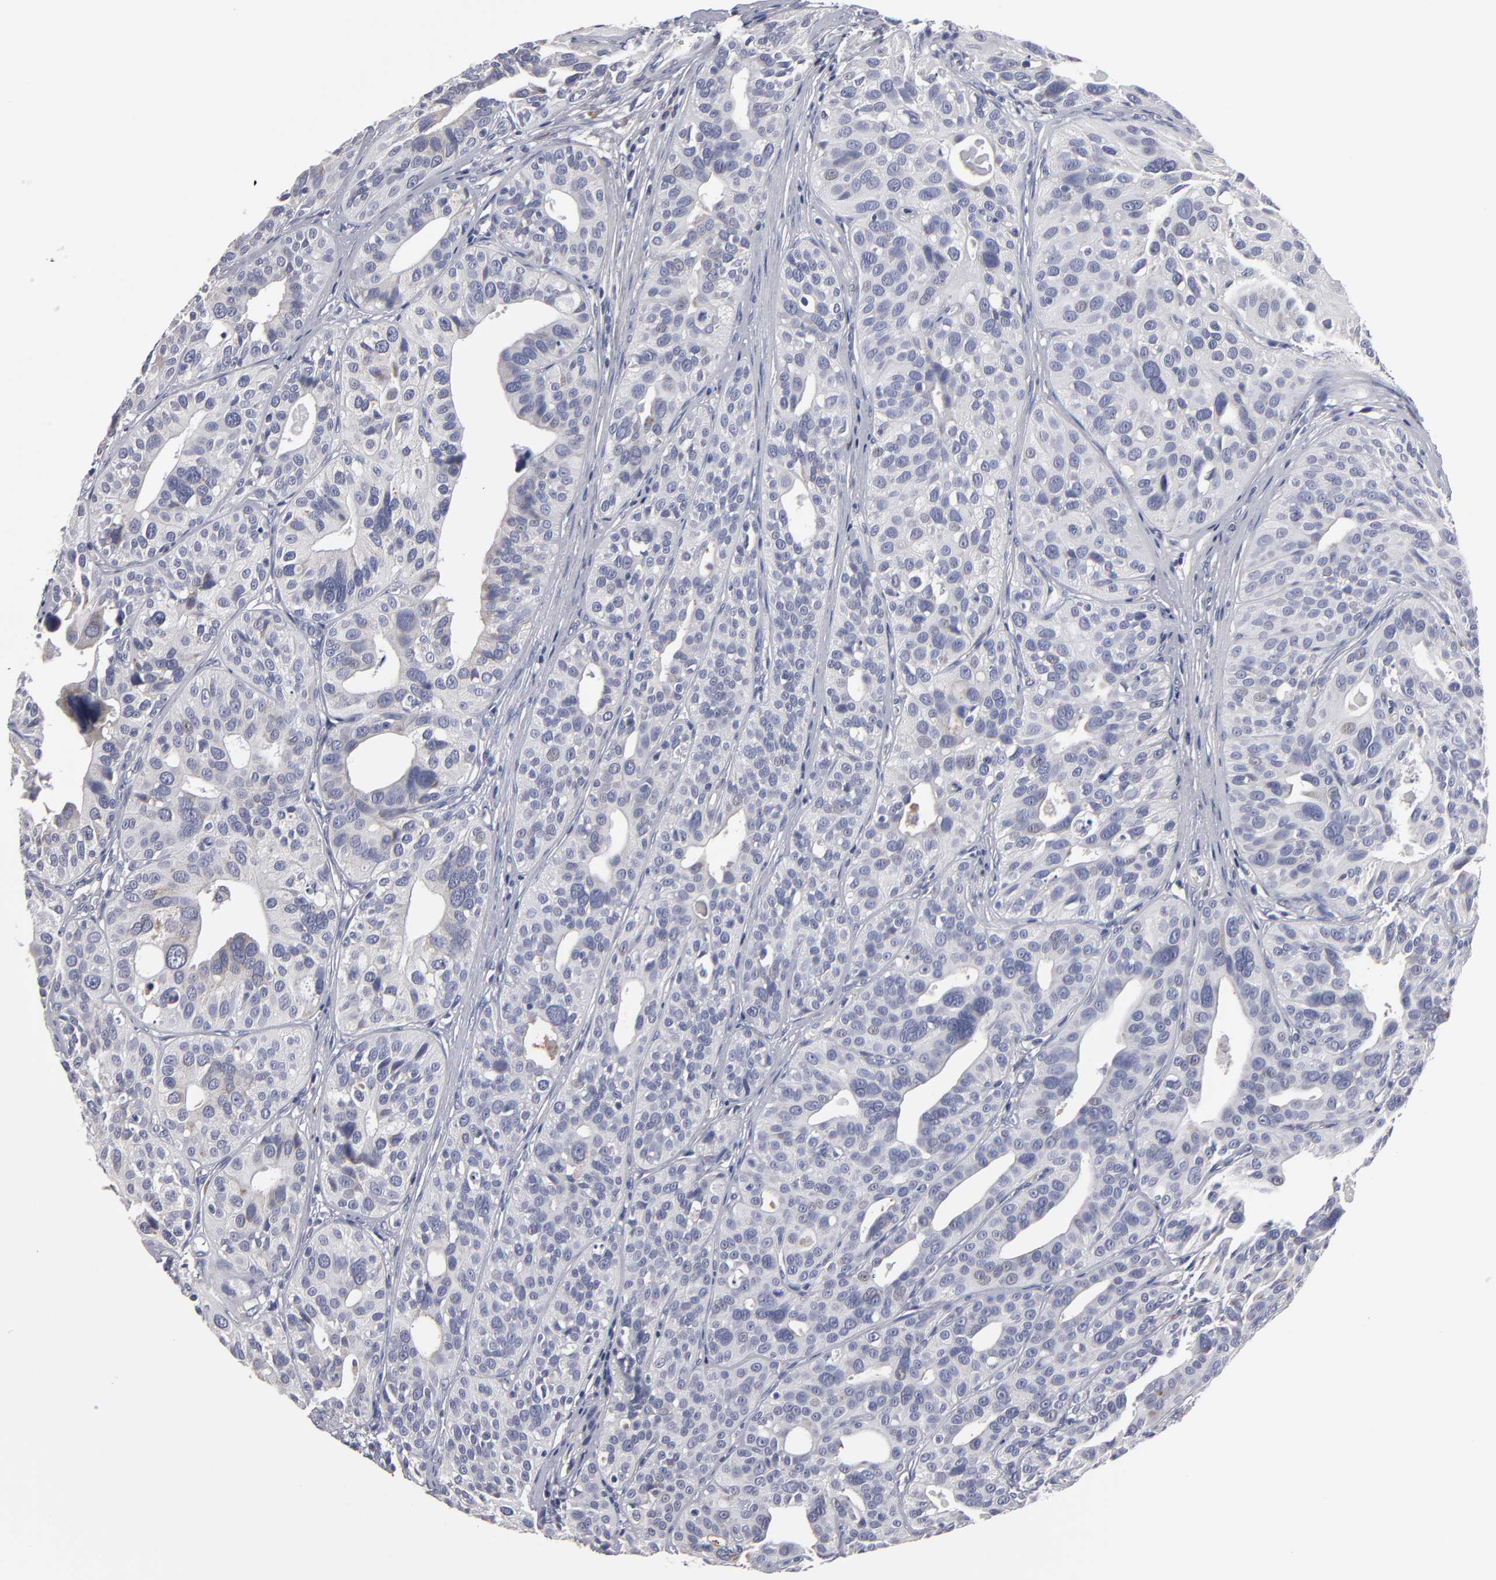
{"staining": {"intensity": "weak", "quantity": "<25%", "location": "cytoplasmic/membranous,nuclear"}, "tissue": "urothelial cancer", "cell_type": "Tumor cells", "image_type": "cancer", "snomed": [{"axis": "morphology", "description": "Urothelial carcinoma, High grade"}, {"axis": "topography", "description": "Urinary bladder"}], "caption": "Tumor cells show no significant expression in urothelial cancer.", "gene": "CCDC80", "patient": {"sex": "male", "age": 56}}